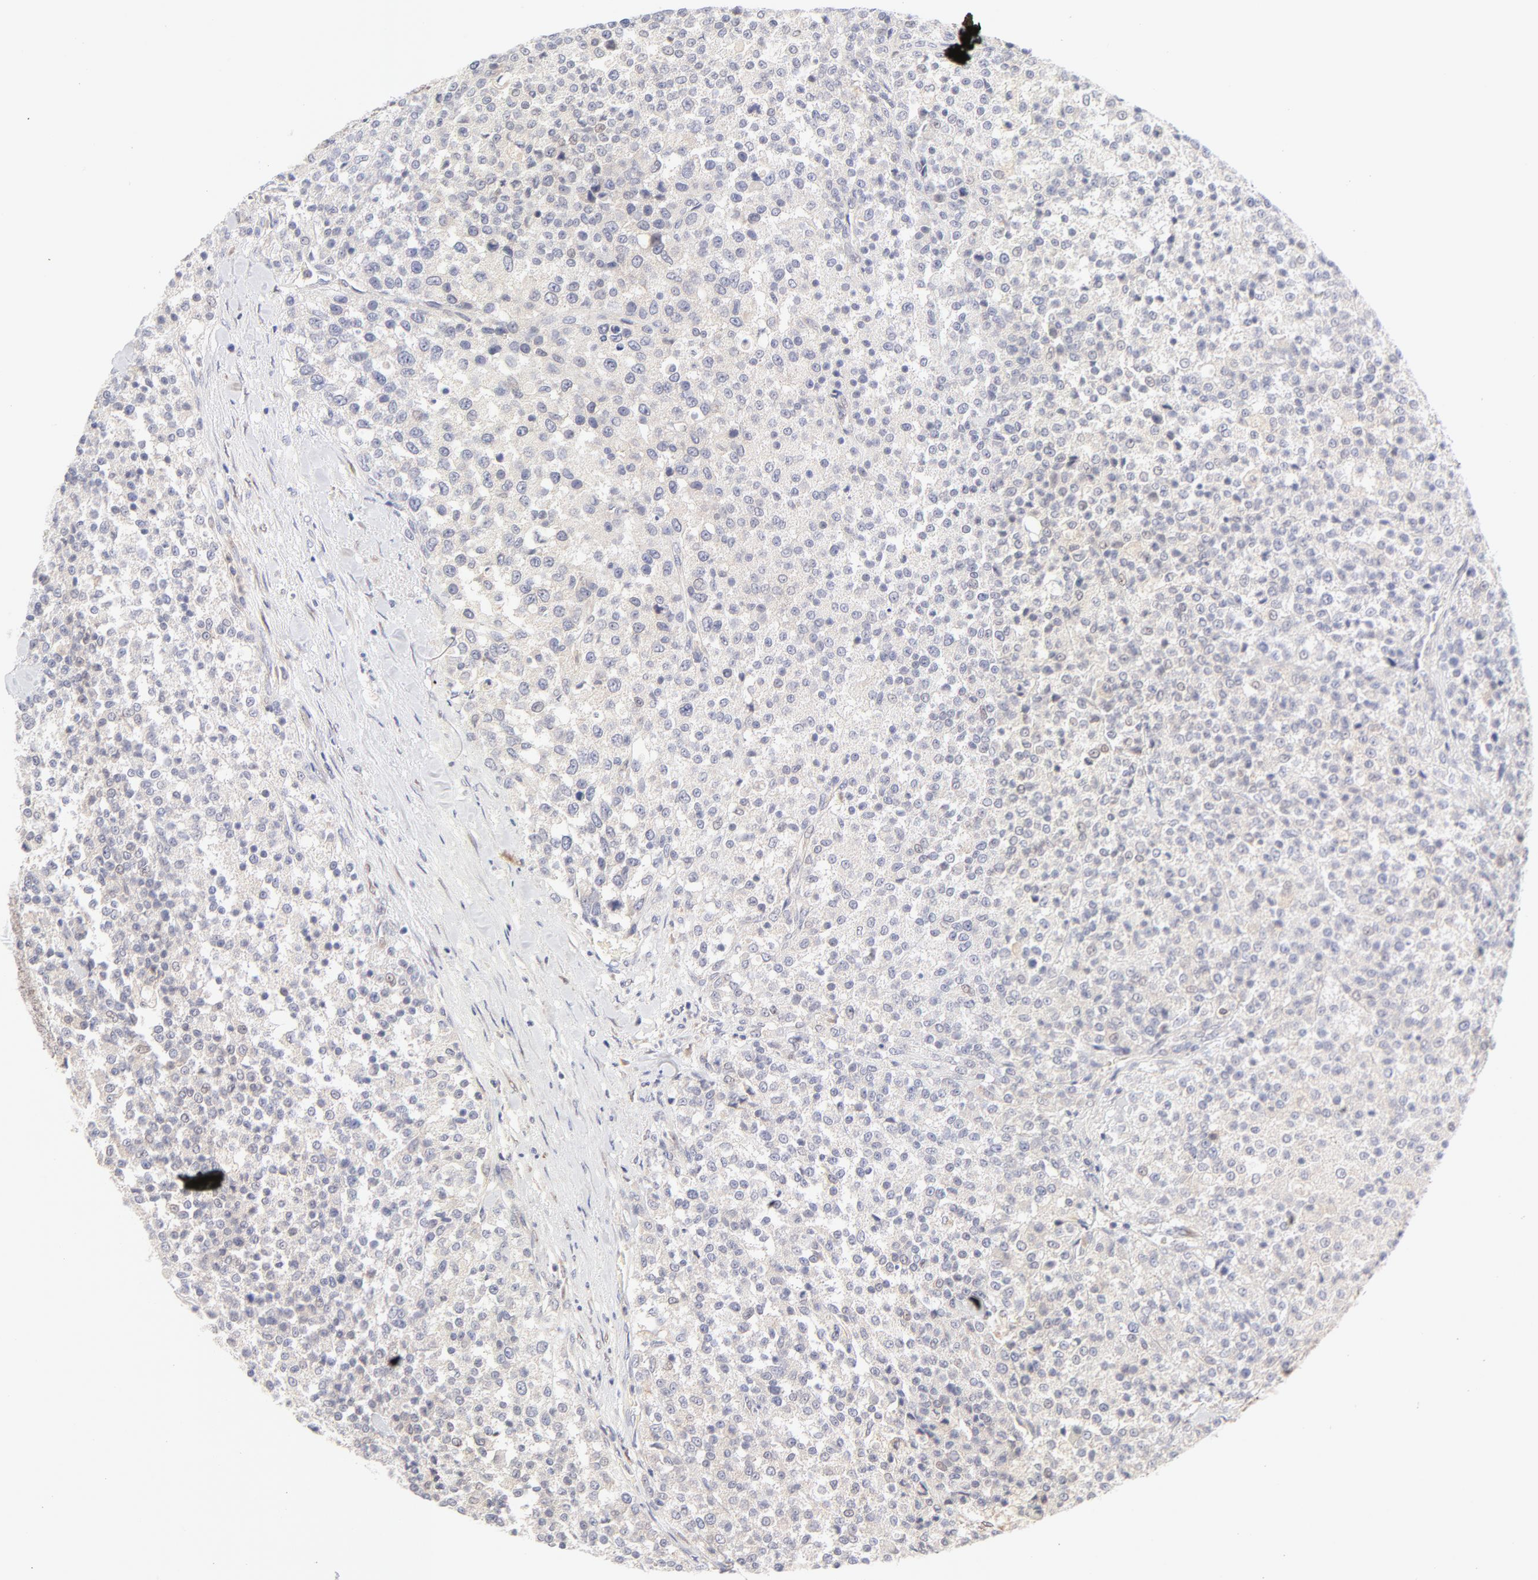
{"staining": {"intensity": "negative", "quantity": "none", "location": "none"}, "tissue": "testis cancer", "cell_type": "Tumor cells", "image_type": "cancer", "snomed": [{"axis": "morphology", "description": "Seminoma, NOS"}, {"axis": "topography", "description": "Testis"}], "caption": "The histopathology image shows no staining of tumor cells in seminoma (testis). (Brightfield microscopy of DAB IHC at high magnification).", "gene": "RPS6KA1", "patient": {"sex": "male", "age": 59}}